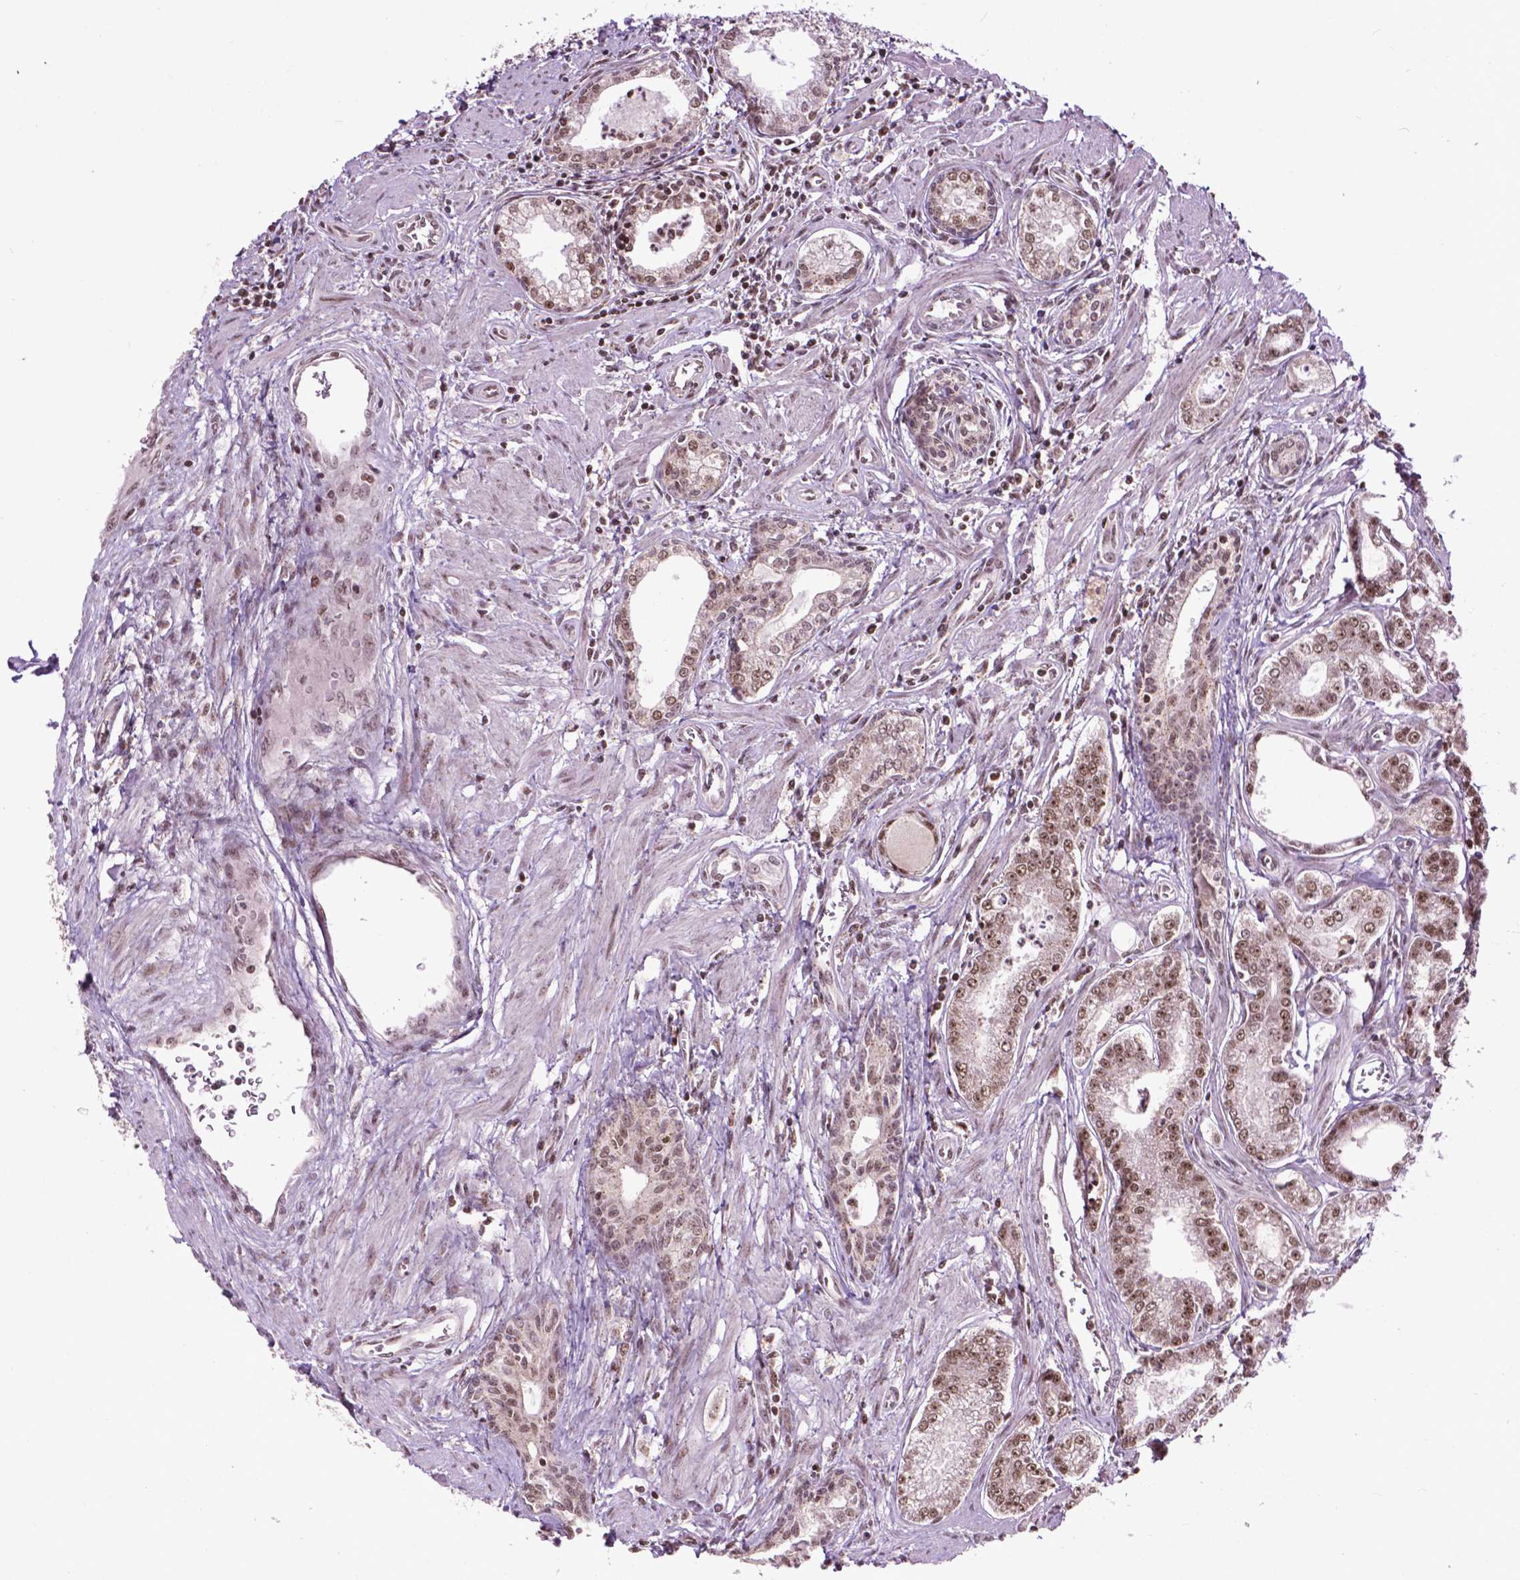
{"staining": {"intensity": "moderate", "quantity": ">75%", "location": "nuclear"}, "tissue": "prostate cancer", "cell_type": "Tumor cells", "image_type": "cancer", "snomed": [{"axis": "morphology", "description": "Adenocarcinoma, NOS"}, {"axis": "topography", "description": "Prostate"}], "caption": "Human adenocarcinoma (prostate) stained for a protein (brown) shows moderate nuclear positive staining in approximately >75% of tumor cells.", "gene": "EAF1", "patient": {"sex": "male", "age": 71}}